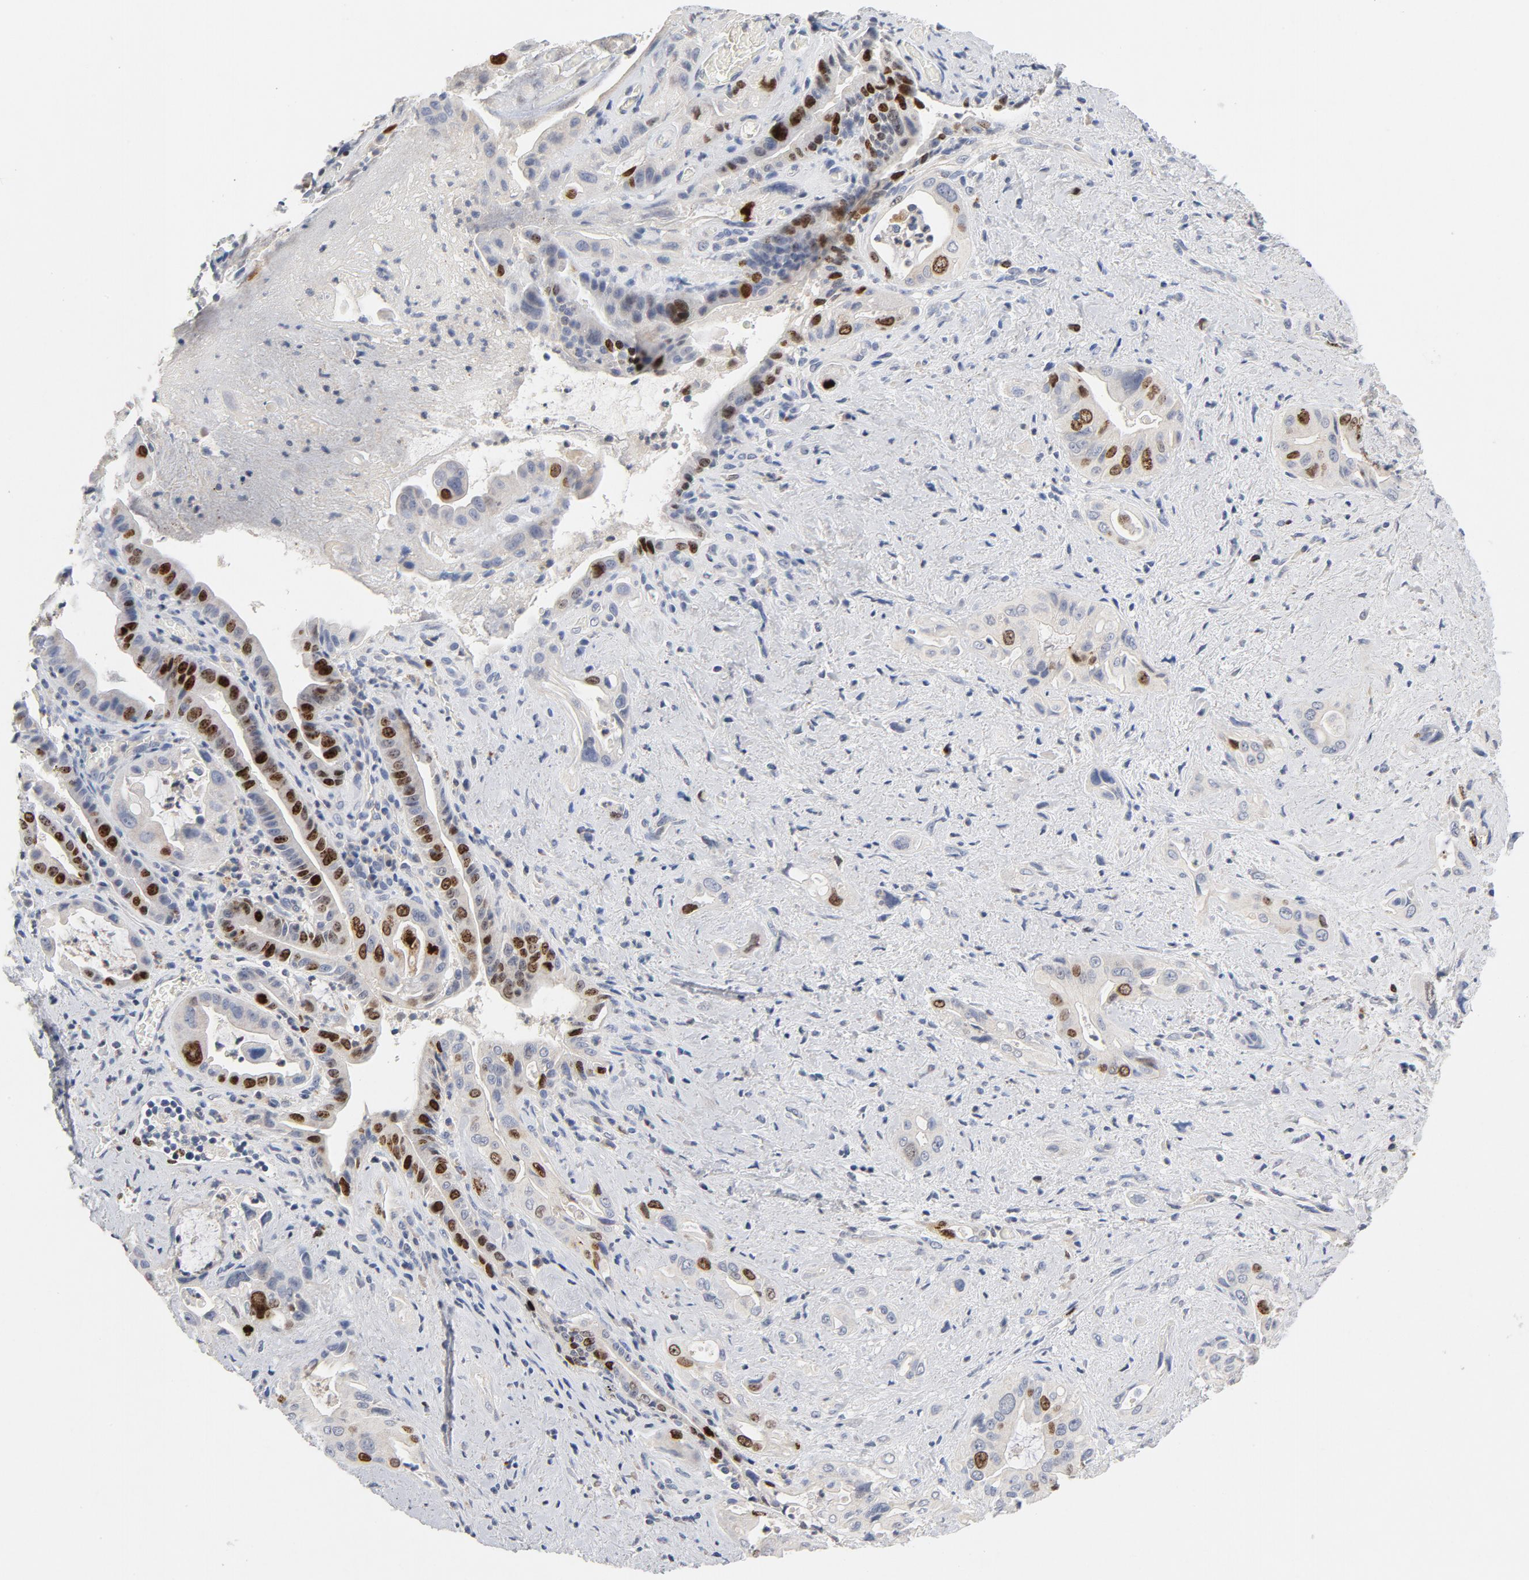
{"staining": {"intensity": "moderate", "quantity": "<25%", "location": "nuclear"}, "tissue": "pancreatic cancer", "cell_type": "Tumor cells", "image_type": "cancer", "snomed": [{"axis": "morphology", "description": "Adenocarcinoma, NOS"}, {"axis": "topography", "description": "Pancreas"}], "caption": "The image exhibits a brown stain indicating the presence of a protein in the nuclear of tumor cells in pancreatic cancer. Using DAB (brown) and hematoxylin (blue) stains, captured at high magnification using brightfield microscopy.", "gene": "BIRC5", "patient": {"sex": "male", "age": 77}}